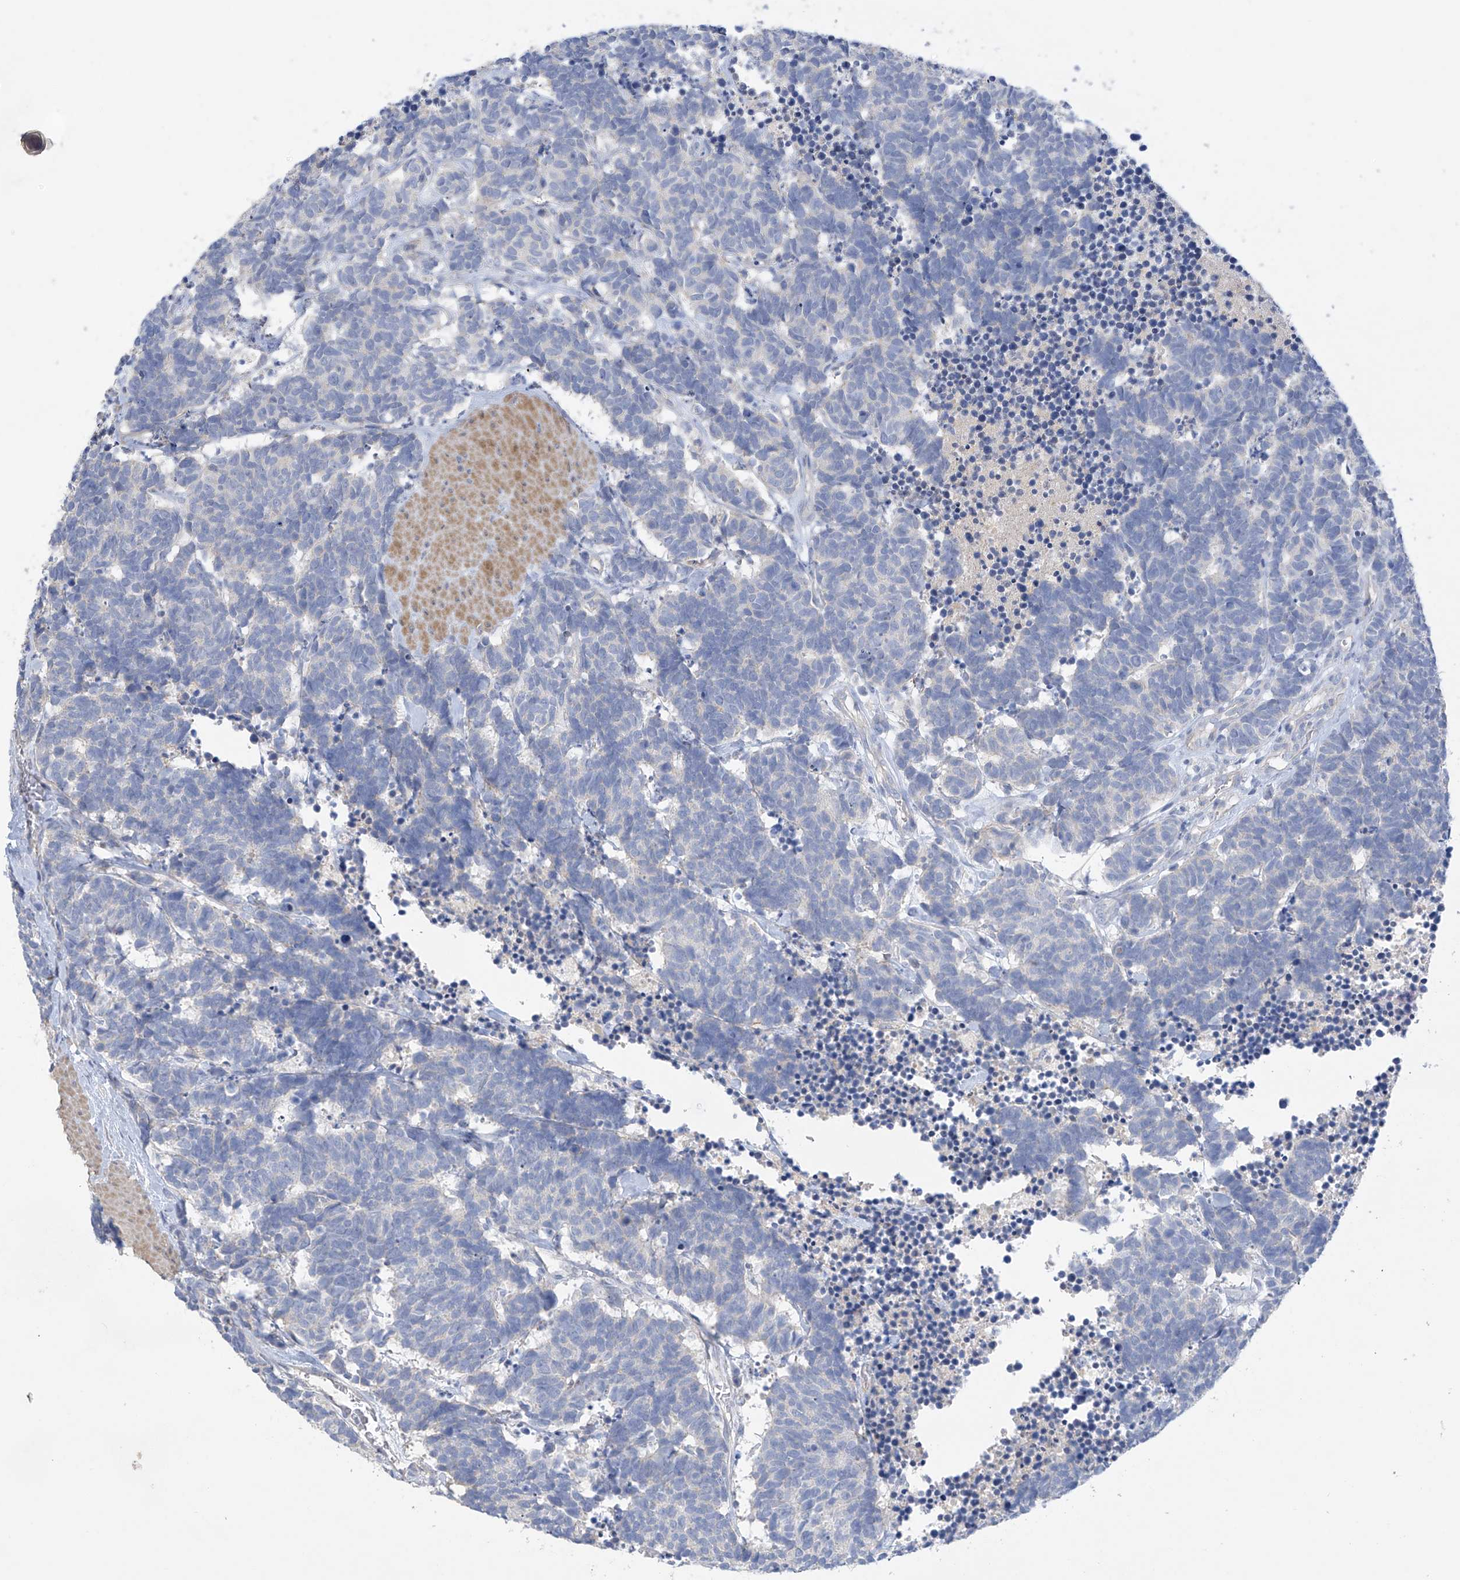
{"staining": {"intensity": "negative", "quantity": "none", "location": "none"}, "tissue": "carcinoid", "cell_type": "Tumor cells", "image_type": "cancer", "snomed": [{"axis": "morphology", "description": "Carcinoma, NOS"}, {"axis": "morphology", "description": "Carcinoid, malignant, NOS"}, {"axis": "topography", "description": "Urinary bladder"}], "caption": "Tumor cells are negative for brown protein staining in carcinoma.", "gene": "PRSS12", "patient": {"sex": "male", "age": 57}}